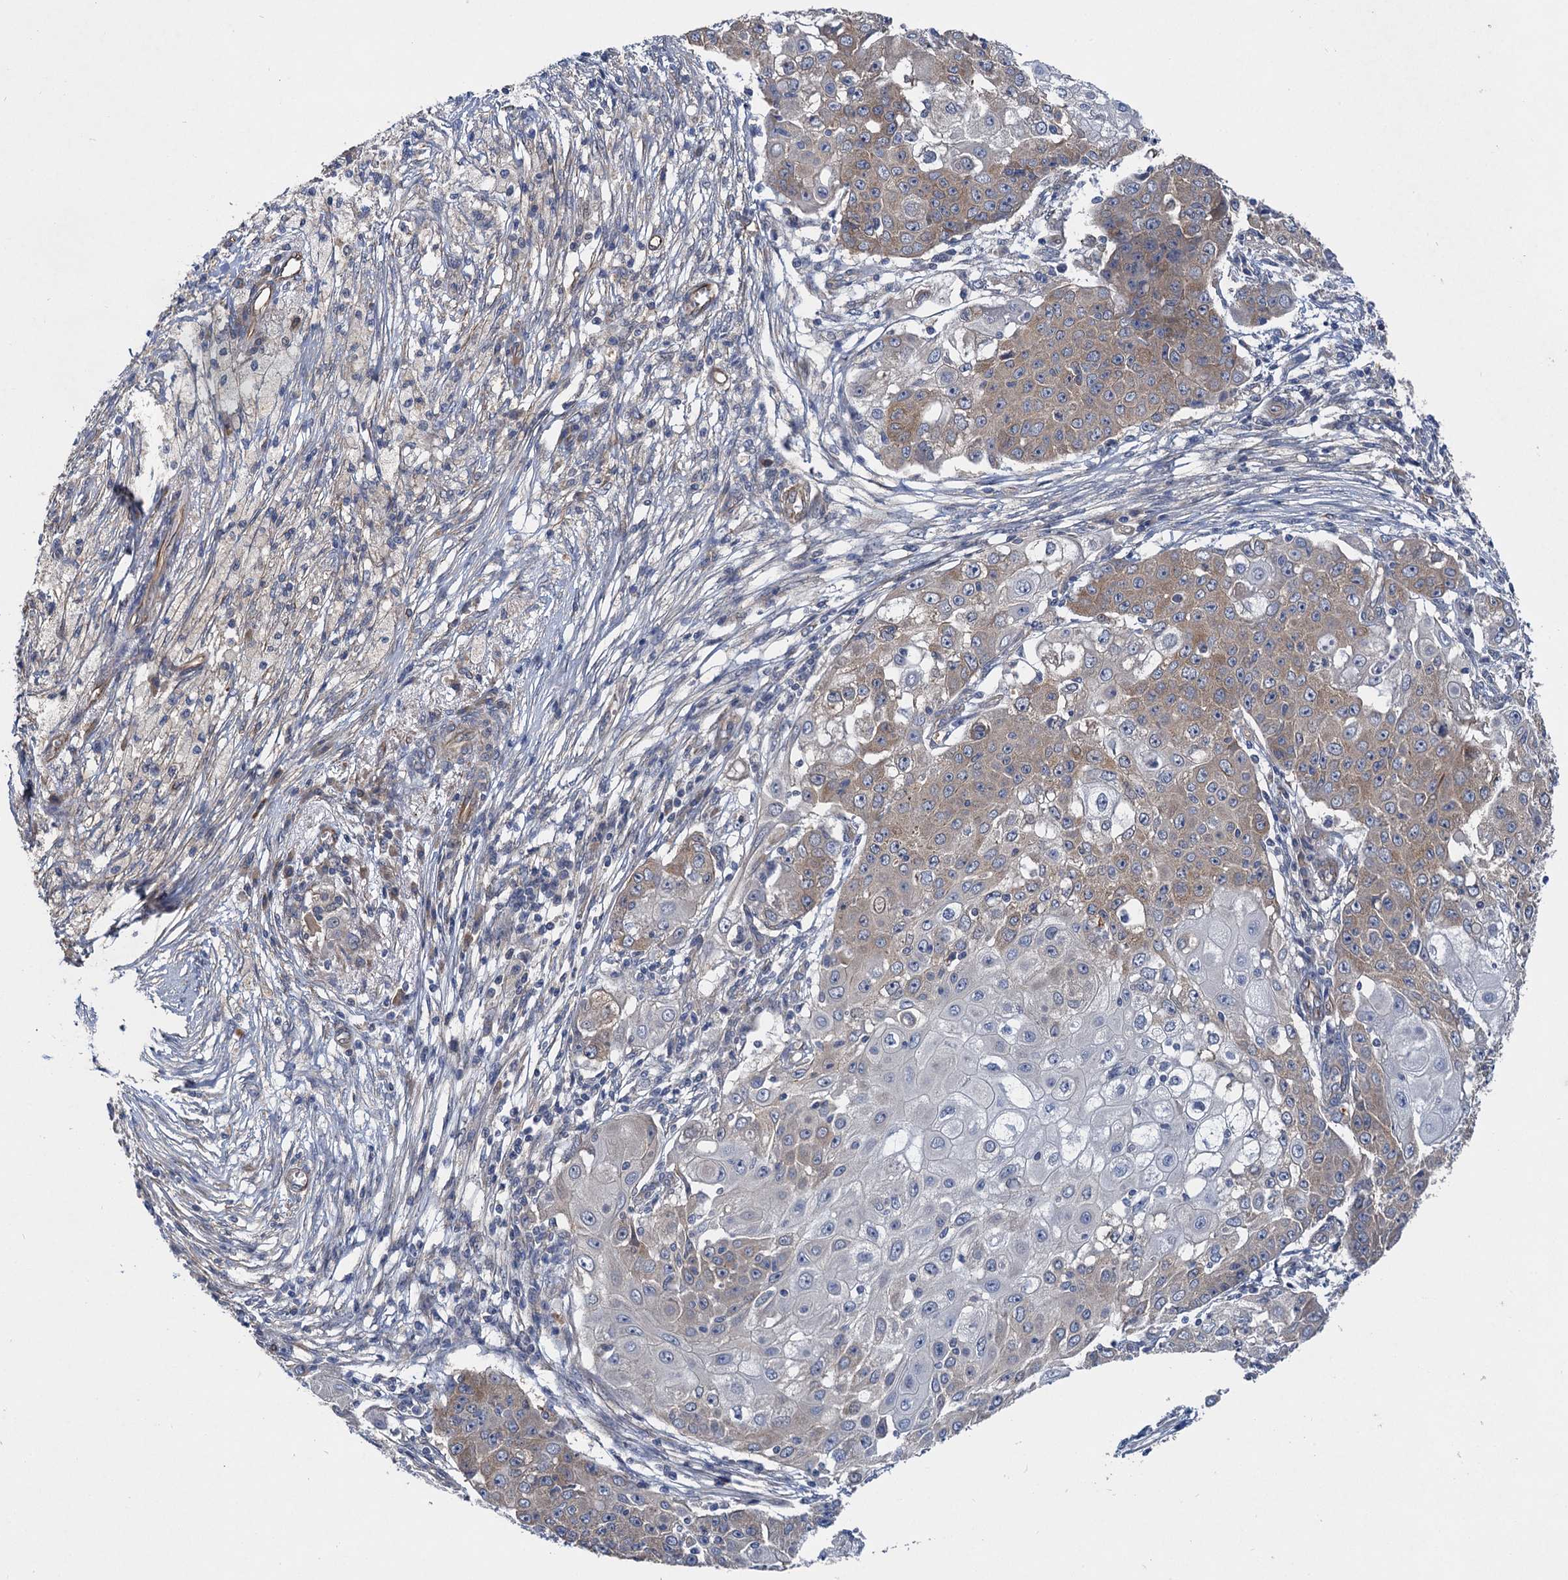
{"staining": {"intensity": "weak", "quantity": "<25%", "location": "cytoplasmic/membranous"}, "tissue": "ovarian cancer", "cell_type": "Tumor cells", "image_type": "cancer", "snomed": [{"axis": "morphology", "description": "Carcinoma, endometroid"}, {"axis": "topography", "description": "Ovary"}], "caption": "This is a image of immunohistochemistry staining of endometroid carcinoma (ovarian), which shows no positivity in tumor cells. (IHC, brightfield microscopy, high magnification).", "gene": "PJA2", "patient": {"sex": "female", "age": 42}}